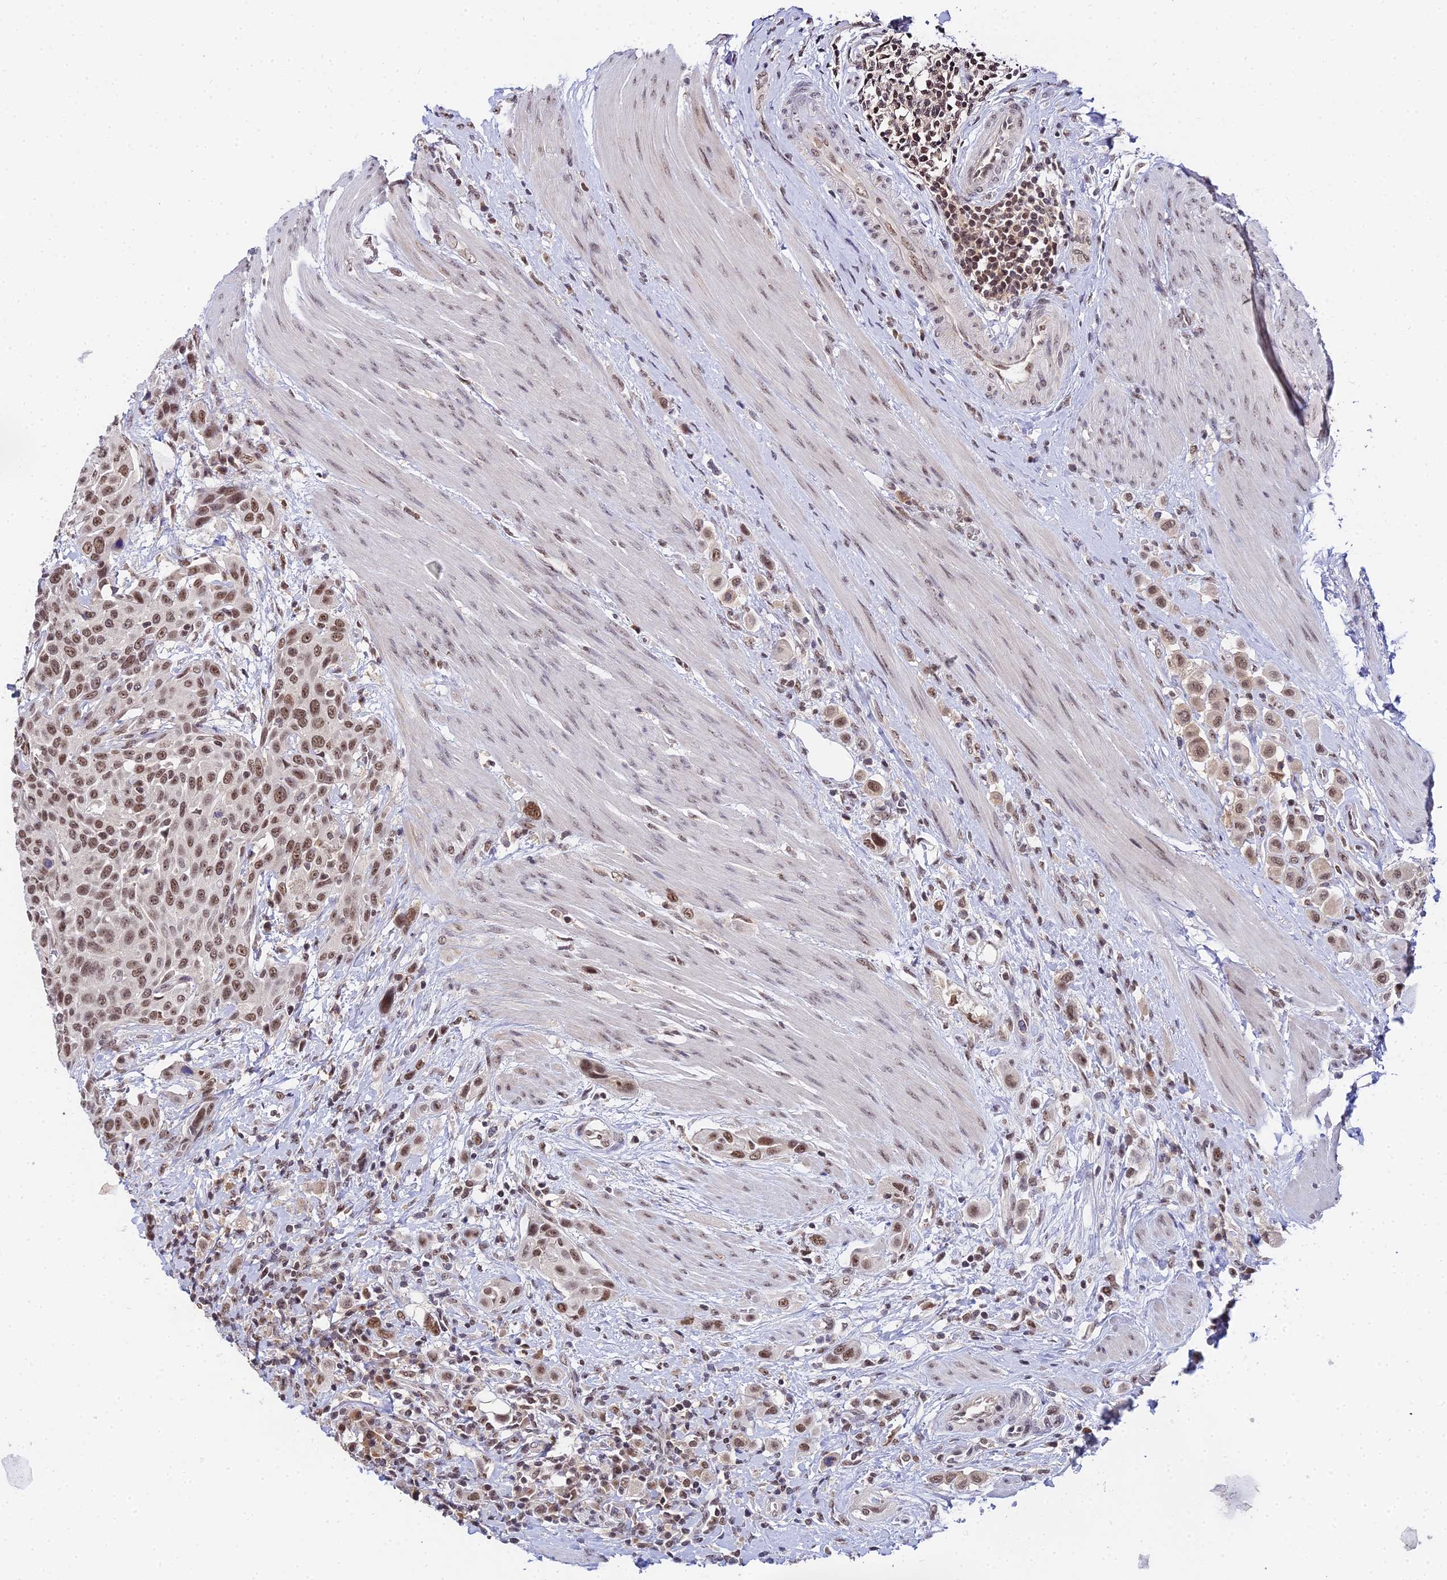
{"staining": {"intensity": "moderate", "quantity": ">75%", "location": "nuclear"}, "tissue": "urothelial cancer", "cell_type": "Tumor cells", "image_type": "cancer", "snomed": [{"axis": "morphology", "description": "Urothelial carcinoma, High grade"}, {"axis": "topography", "description": "Urinary bladder"}], "caption": "Urothelial carcinoma (high-grade) stained with a brown dye exhibits moderate nuclear positive staining in approximately >75% of tumor cells.", "gene": "EXOSC3", "patient": {"sex": "male", "age": 50}}